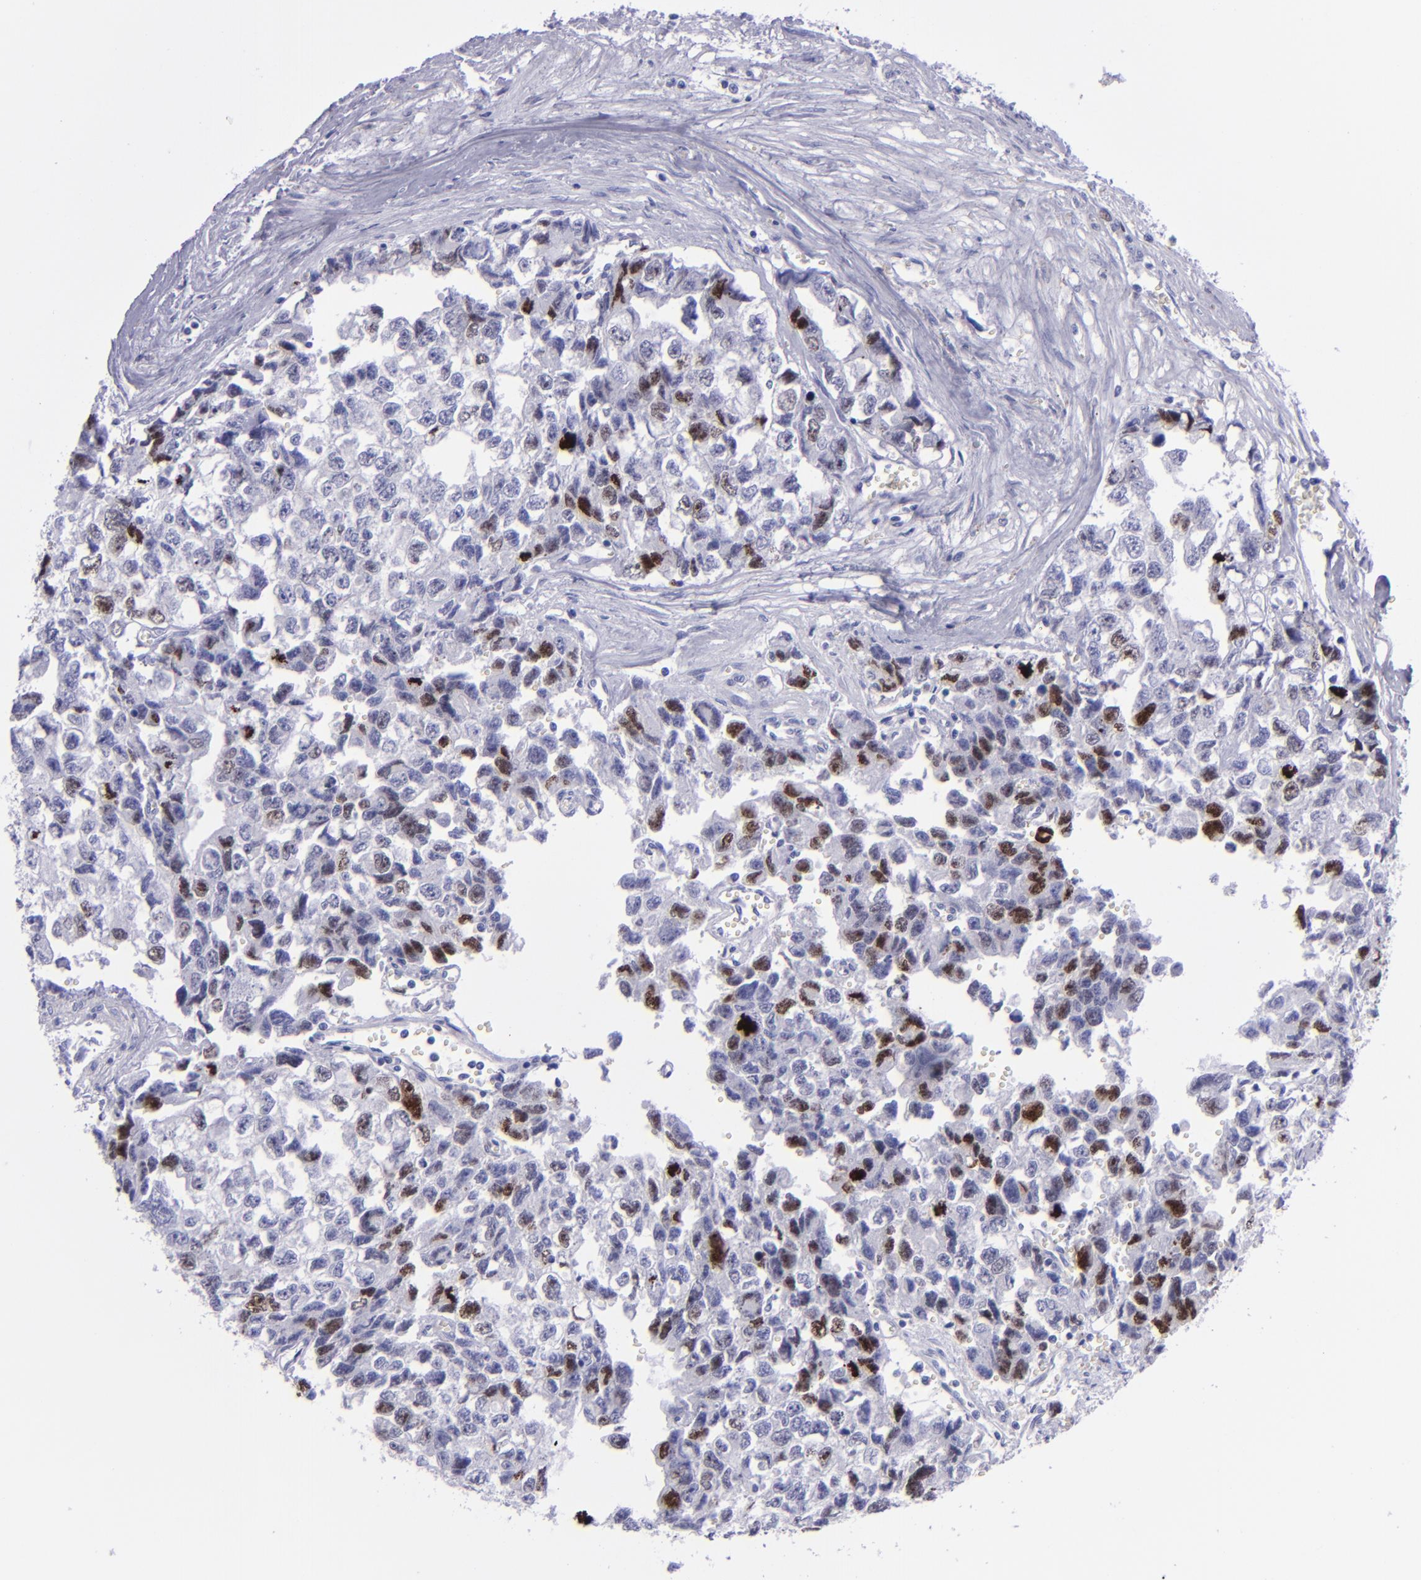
{"staining": {"intensity": "strong", "quantity": "25%-75%", "location": "nuclear"}, "tissue": "testis cancer", "cell_type": "Tumor cells", "image_type": "cancer", "snomed": [{"axis": "morphology", "description": "Carcinoma, Embryonal, NOS"}, {"axis": "topography", "description": "Testis"}], "caption": "A high-resolution photomicrograph shows immunohistochemistry staining of testis embryonal carcinoma, which displays strong nuclear expression in about 25%-75% of tumor cells.", "gene": "TOP2A", "patient": {"sex": "male", "age": 31}}